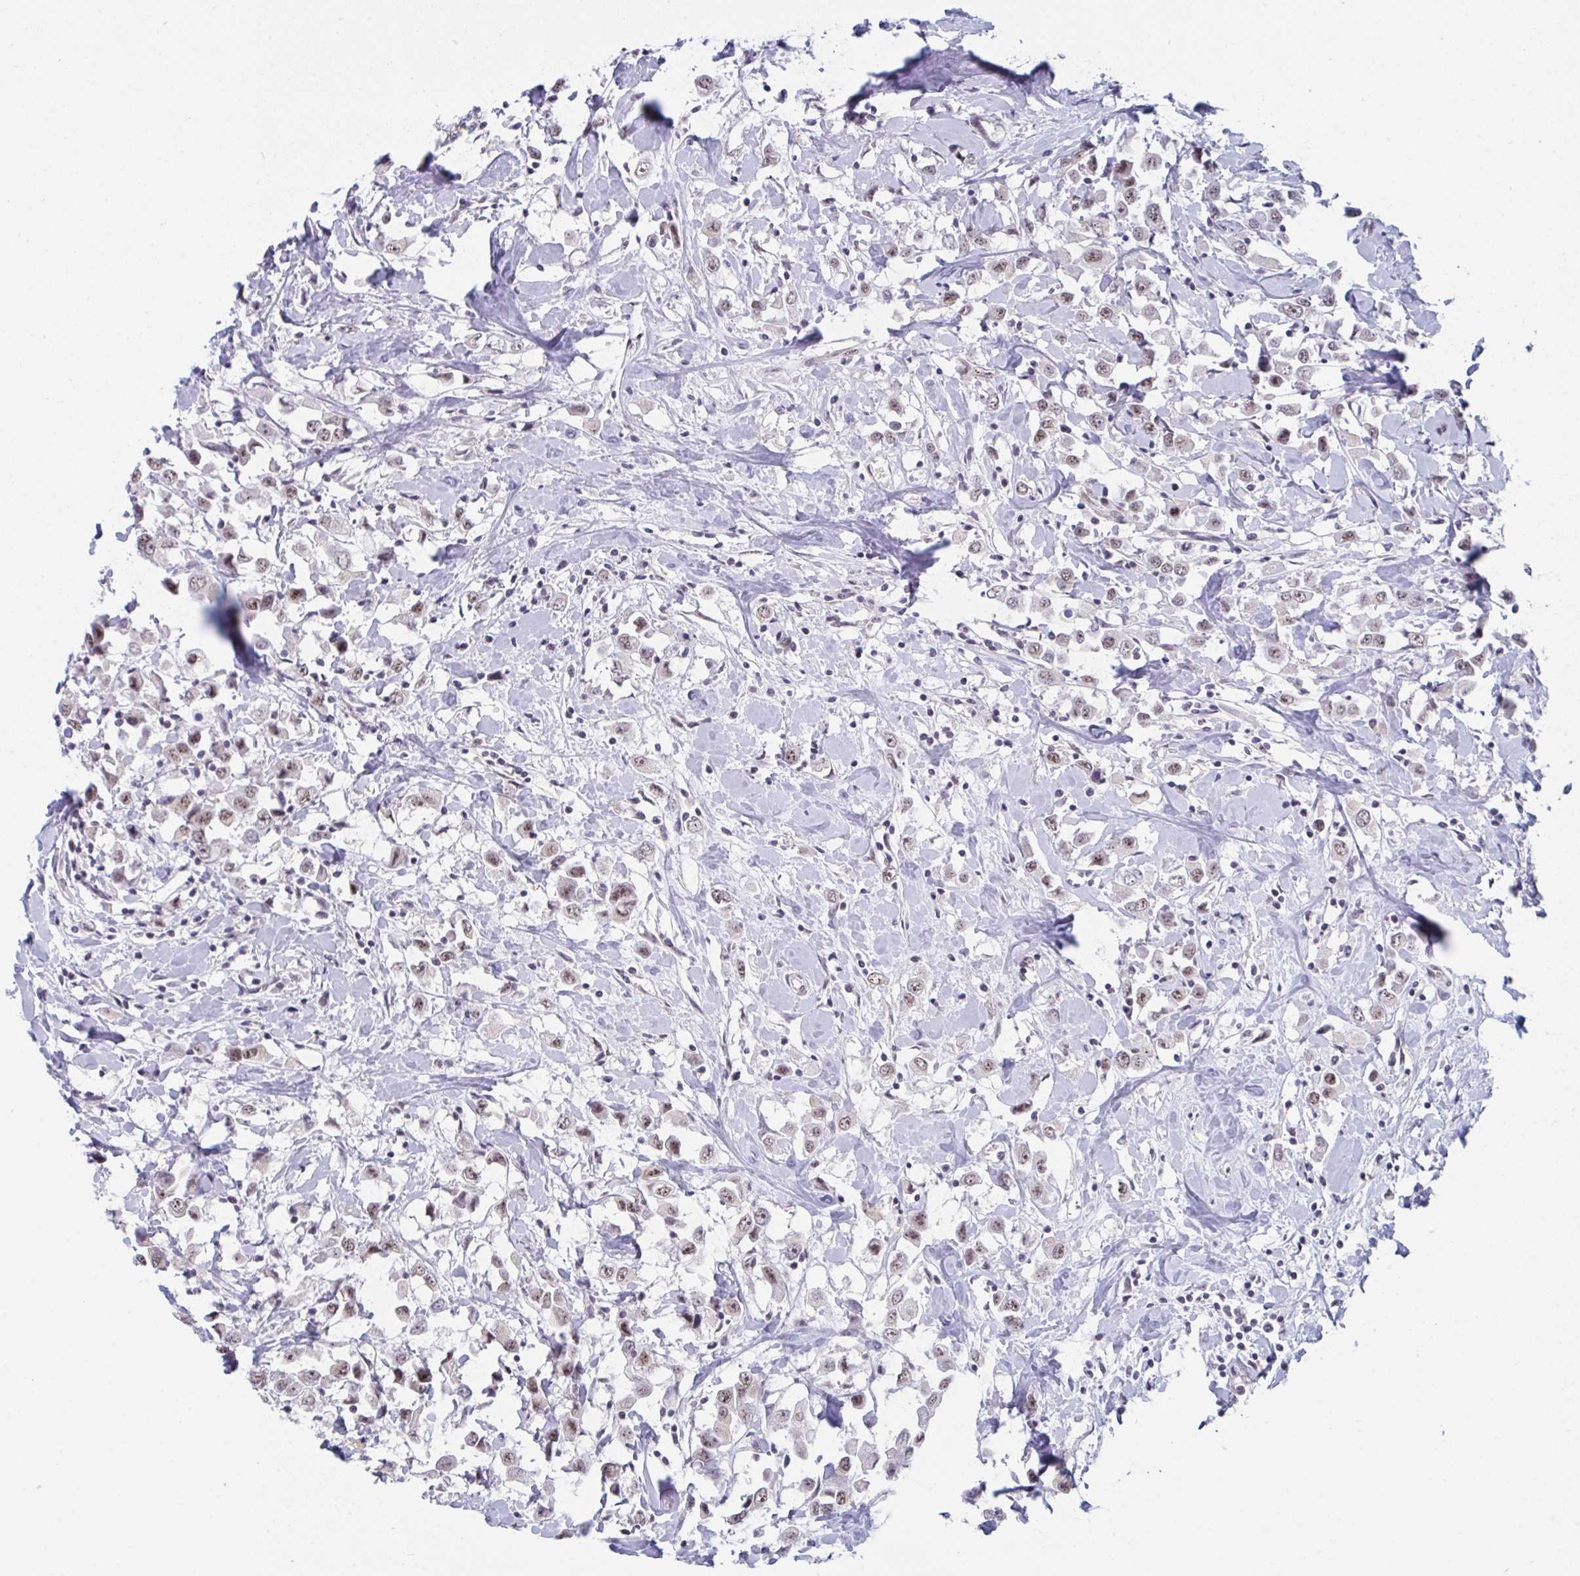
{"staining": {"intensity": "weak", "quantity": "25%-75%", "location": "nuclear"}, "tissue": "breast cancer", "cell_type": "Tumor cells", "image_type": "cancer", "snomed": [{"axis": "morphology", "description": "Duct carcinoma"}, {"axis": "topography", "description": "Breast"}], "caption": "Protein expression analysis of breast intraductal carcinoma demonstrates weak nuclear staining in about 25%-75% of tumor cells. (Stains: DAB in brown, nuclei in blue, Microscopy: brightfield microscopy at high magnification).", "gene": "PRR14", "patient": {"sex": "female", "age": 61}}